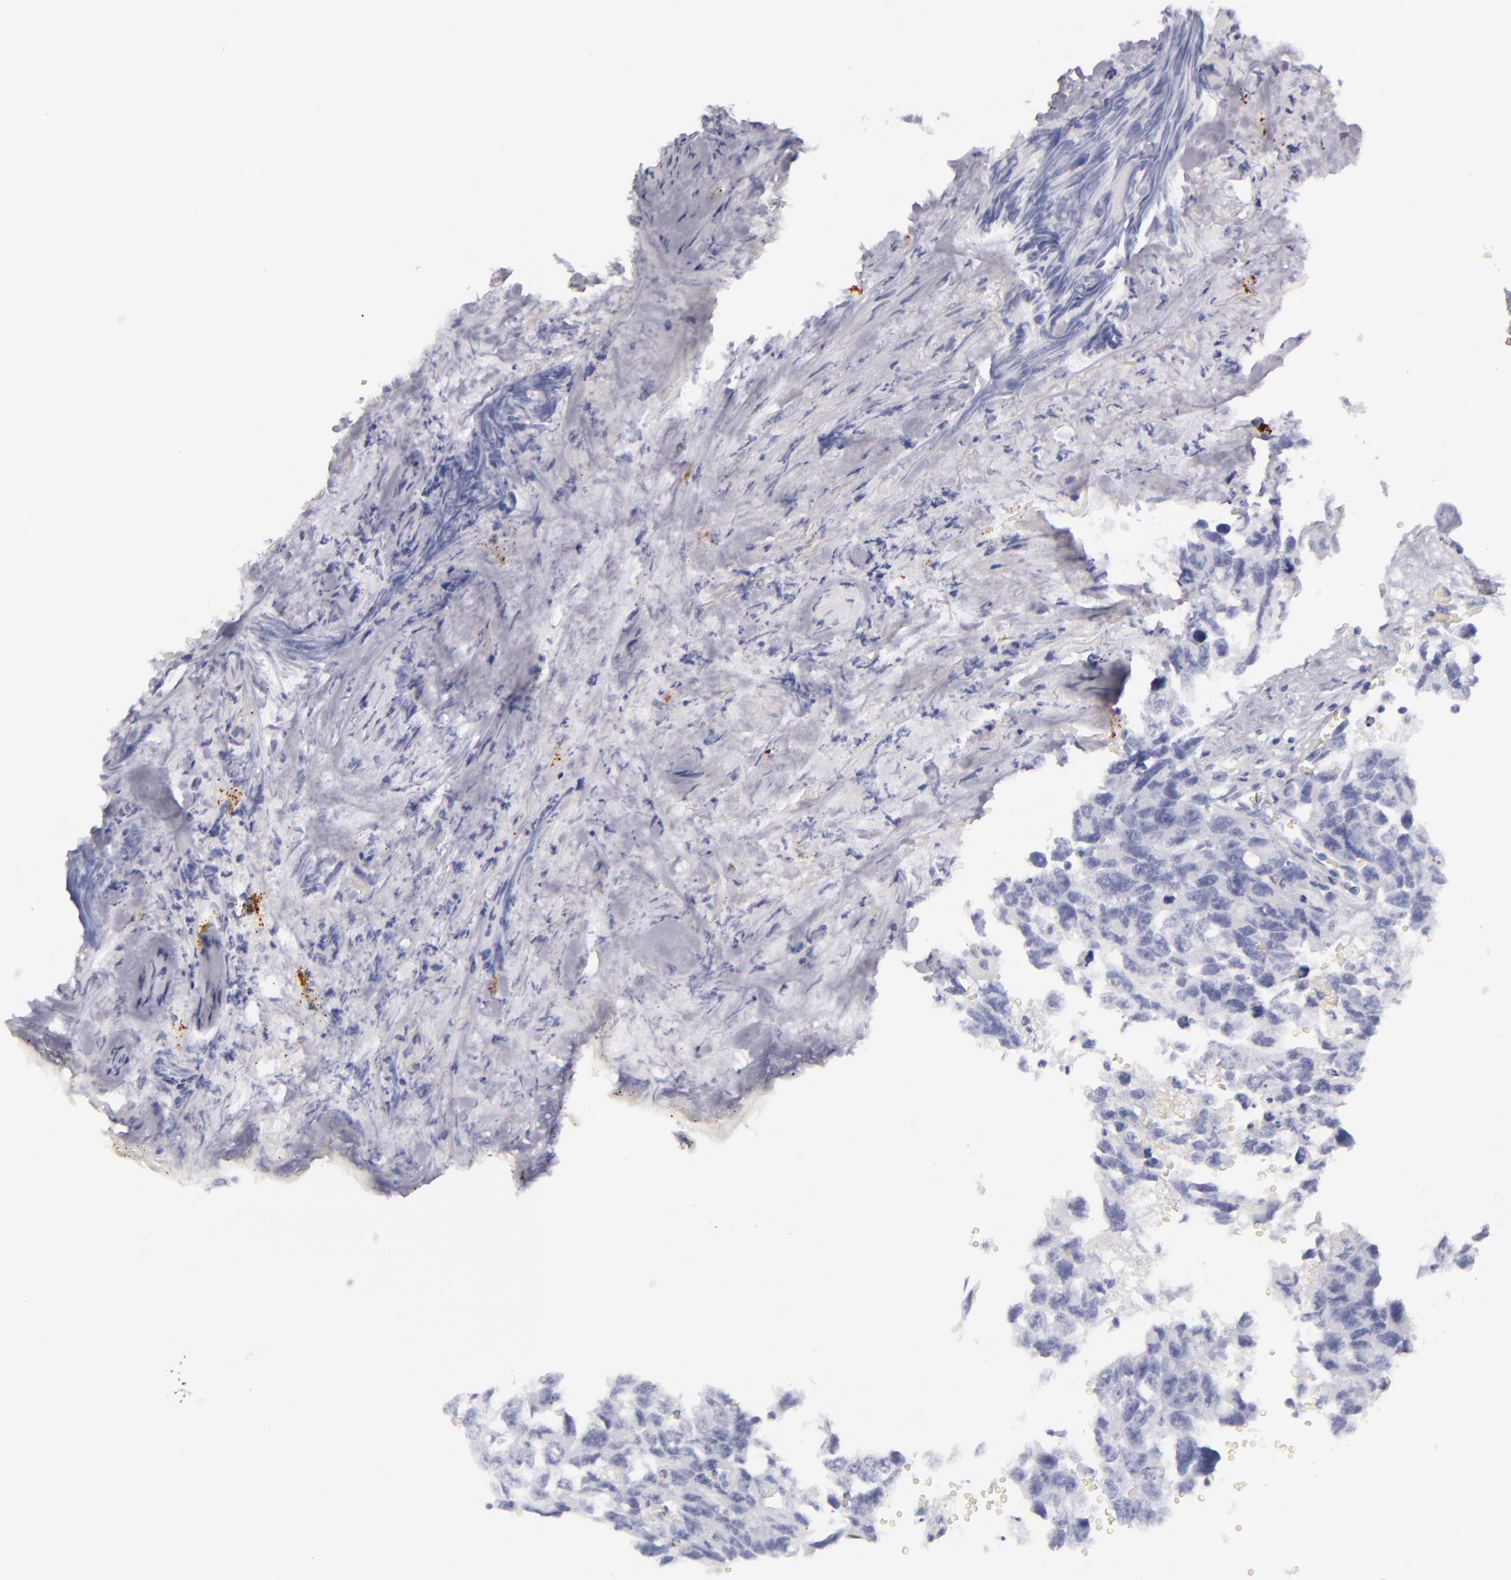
{"staining": {"intensity": "negative", "quantity": "none", "location": "none"}, "tissue": "testis cancer", "cell_type": "Tumor cells", "image_type": "cancer", "snomed": [{"axis": "morphology", "description": "Carcinoma, Embryonal, NOS"}, {"axis": "topography", "description": "Testis"}], "caption": "This histopathology image is of testis cancer stained with immunohistochemistry (IHC) to label a protein in brown with the nuclei are counter-stained blue. There is no staining in tumor cells.", "gene": "TPSD1", "patient": {"sex": "male", "age": 31}}